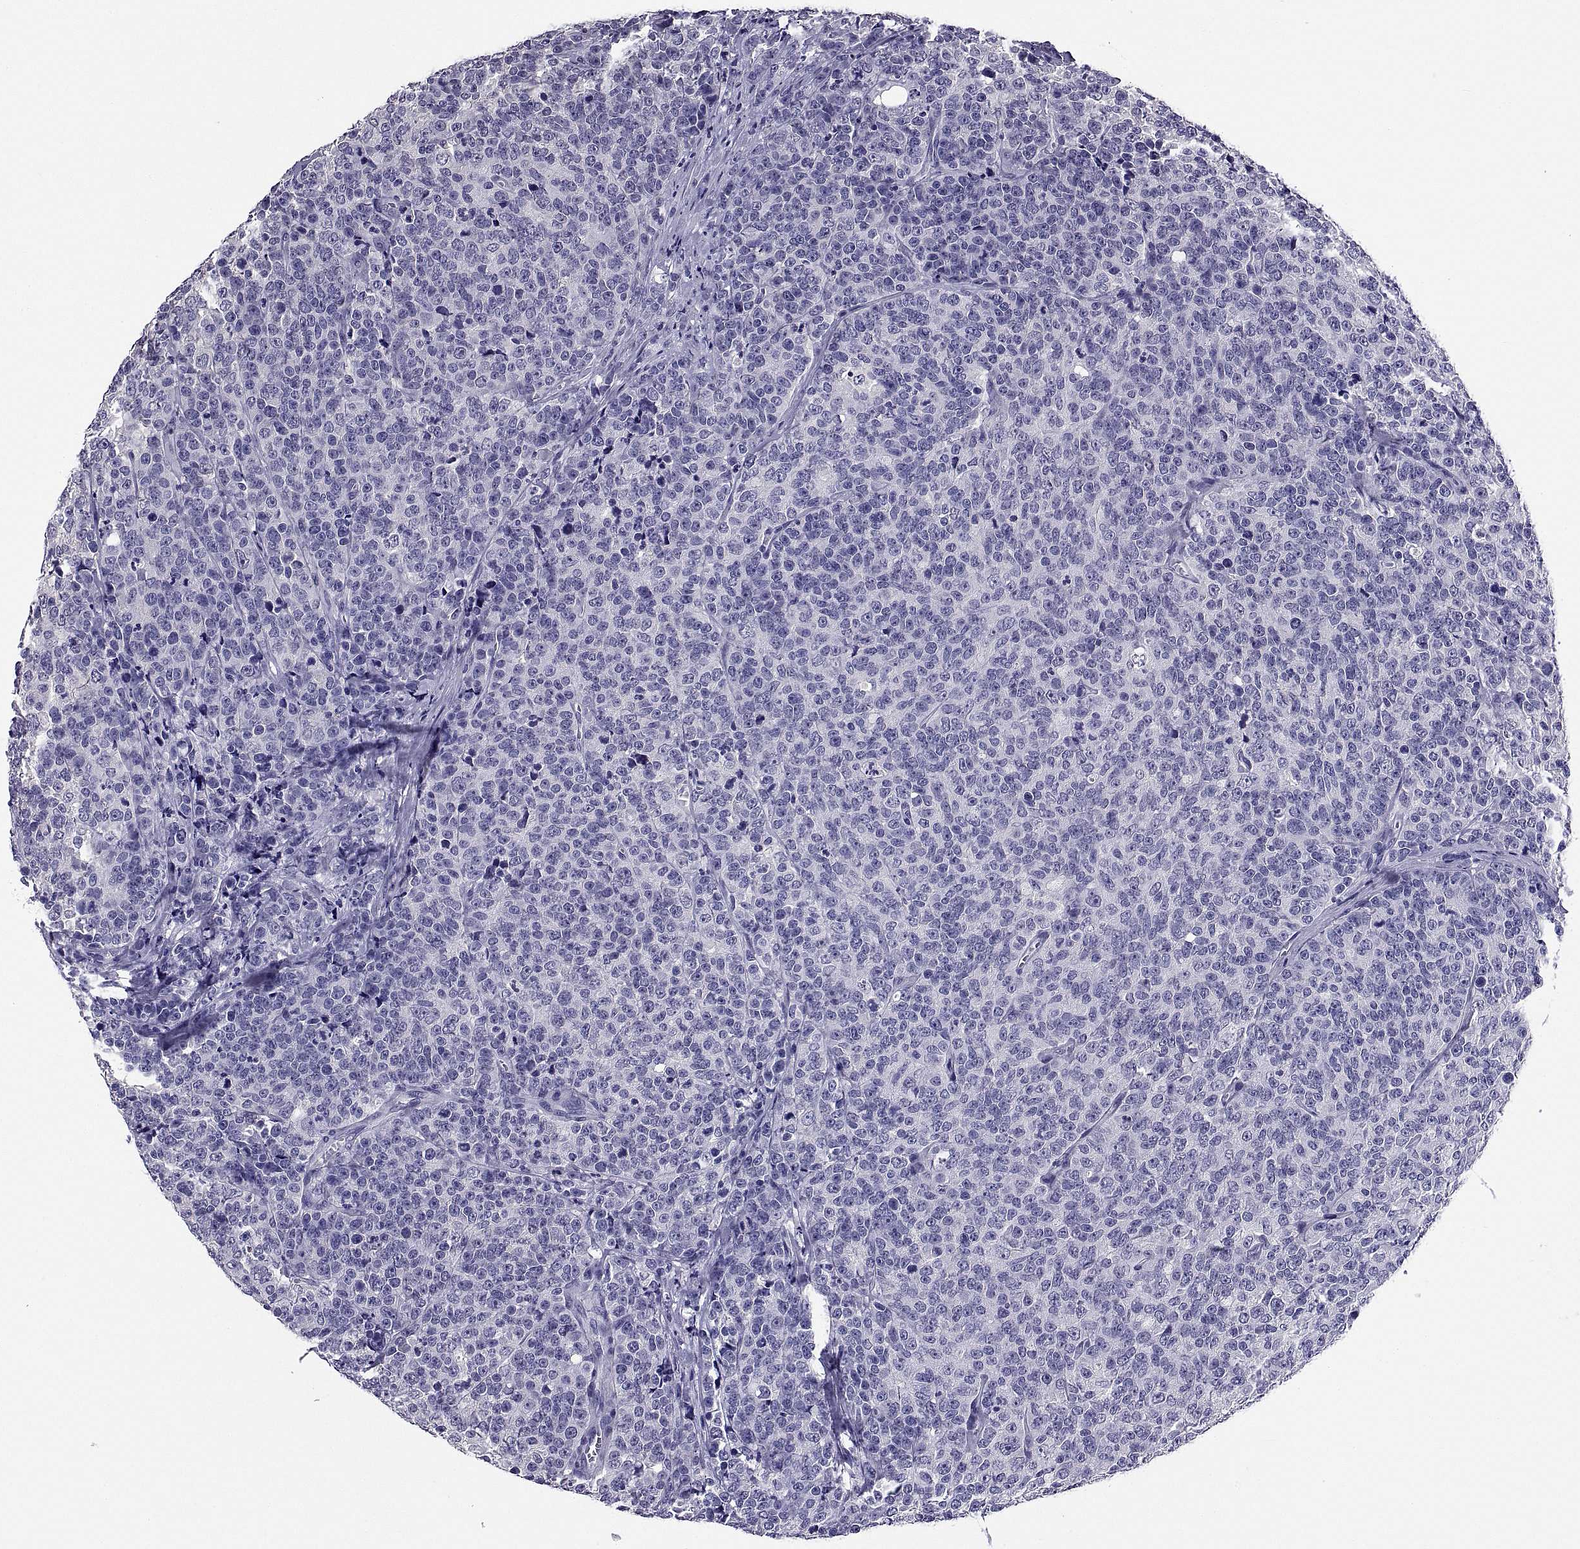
{"staining": {"intensity": "negative", "quantity": "none", "location": "none"}, "tissue": "prostate cancer", "cell_type": "Tumor cells", "image_type": "cancer", "snomed": [{"axis": "morphology", "description": "Adenocarcinoma, NOS"}, {"axis": "topography", "description": "Prostate"}], "caption": "Immunohistochemistry (IHC) of prostate adenocarcinoma exhibits no expression in tumor cells. The staining is performed using DAB brown chromogen with nuclei counter-stained in using hematoxylin.", "gene": "TGFBR3L", "patient": {"sex": "male", "age": 67}}